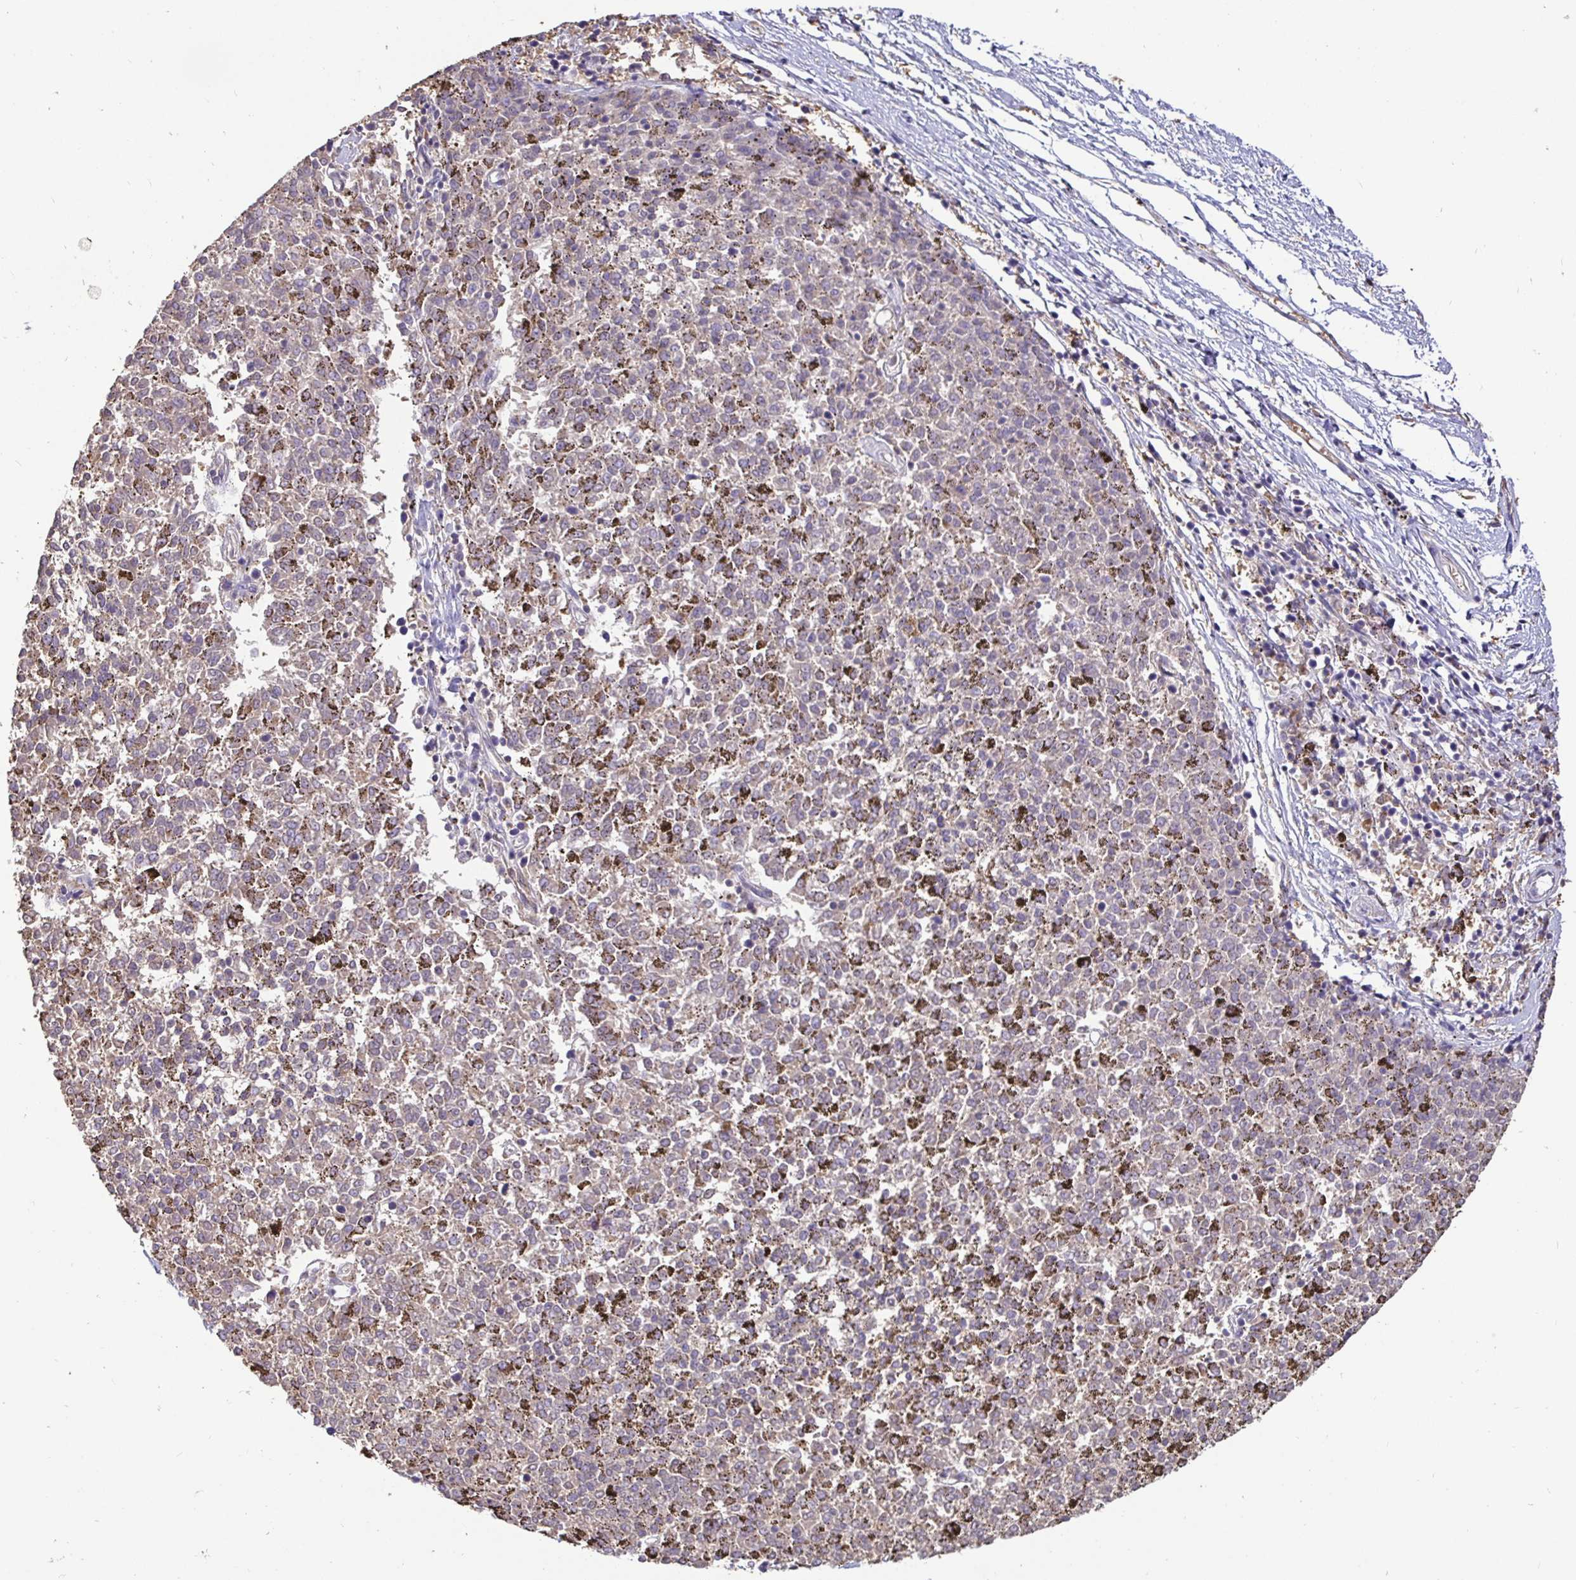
{"staining": {"intensity": "negative", "quantity": "none", "location": "none"}, "tissue": "melanoma", "cell_type": "Tumor cells", "image_type": "cancer", "snomed": [{"axis": "morphology", "description": "Malignant melanoma, NOS"}, {"axis": "topography", "description": "Skin"}], "caption": "High power microscopy histopathology image of an immunohistochemistry (IHC) photomicrograph of melanoma, revealing no significant staining in tumor cells. (IHC, brightfield microscopy, high magnification).", "gene": "MAPK8IP3", "patient": {"sex": "female", "age": 72}}